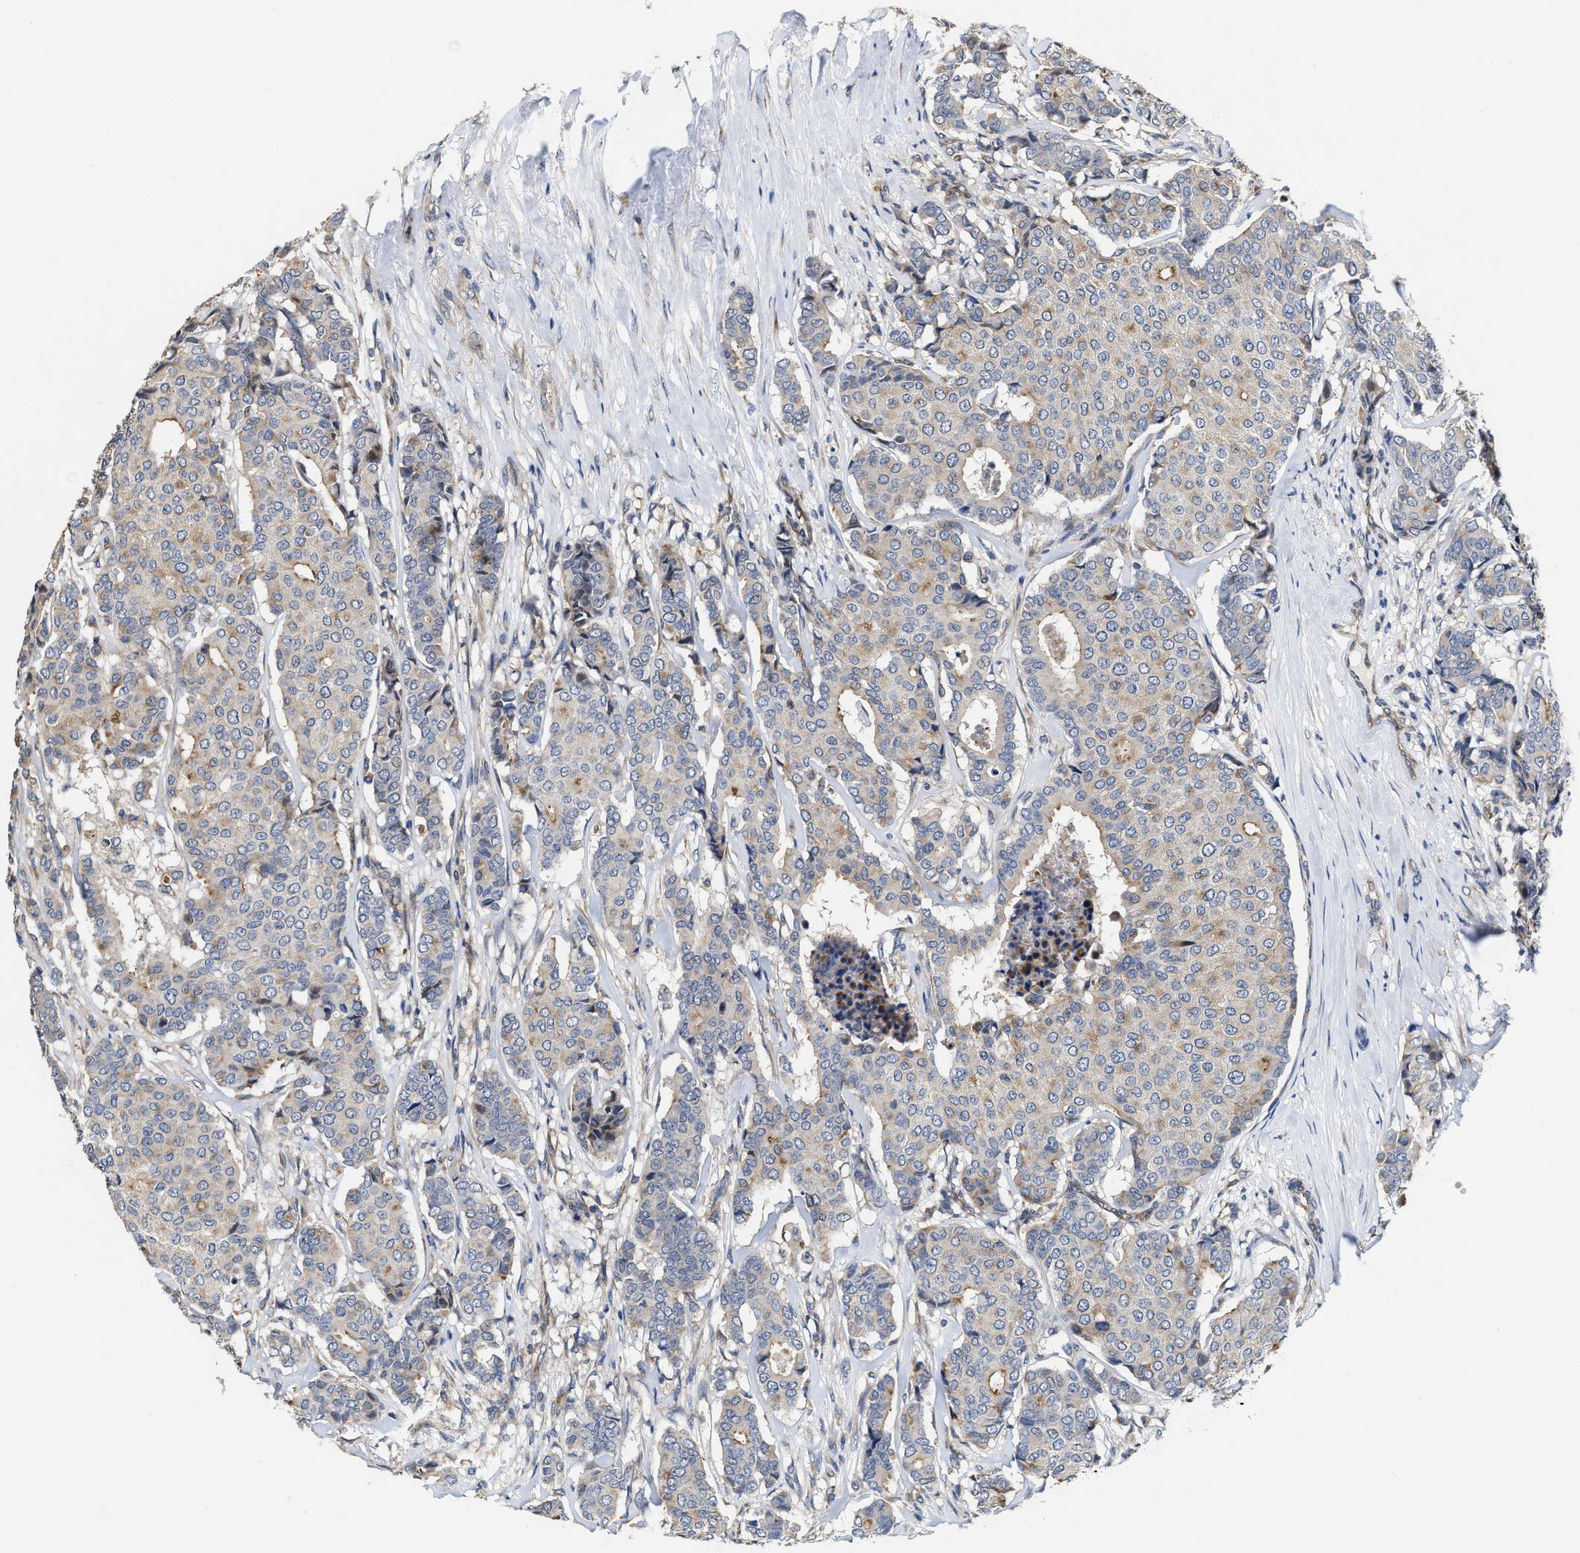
{"staining": {"intensity": "weak", "quantity": "<25%", "location": "cytoplasmic/membranous"}, "tissue": "breast cancer", "cell_type": "Tumor cells", "image_type": "cancer", "snomed": [{"axis": "morphology", "description": "Duct carcinoma"}, {"axis": "topography", "description": "Breast"}], "caption": "Breast cancer stained for a protein using immunohistochemistry exhibits no expression tumor cells.", "gene": "TRAF6", "patient": {"sex": "female", "age": 75}}